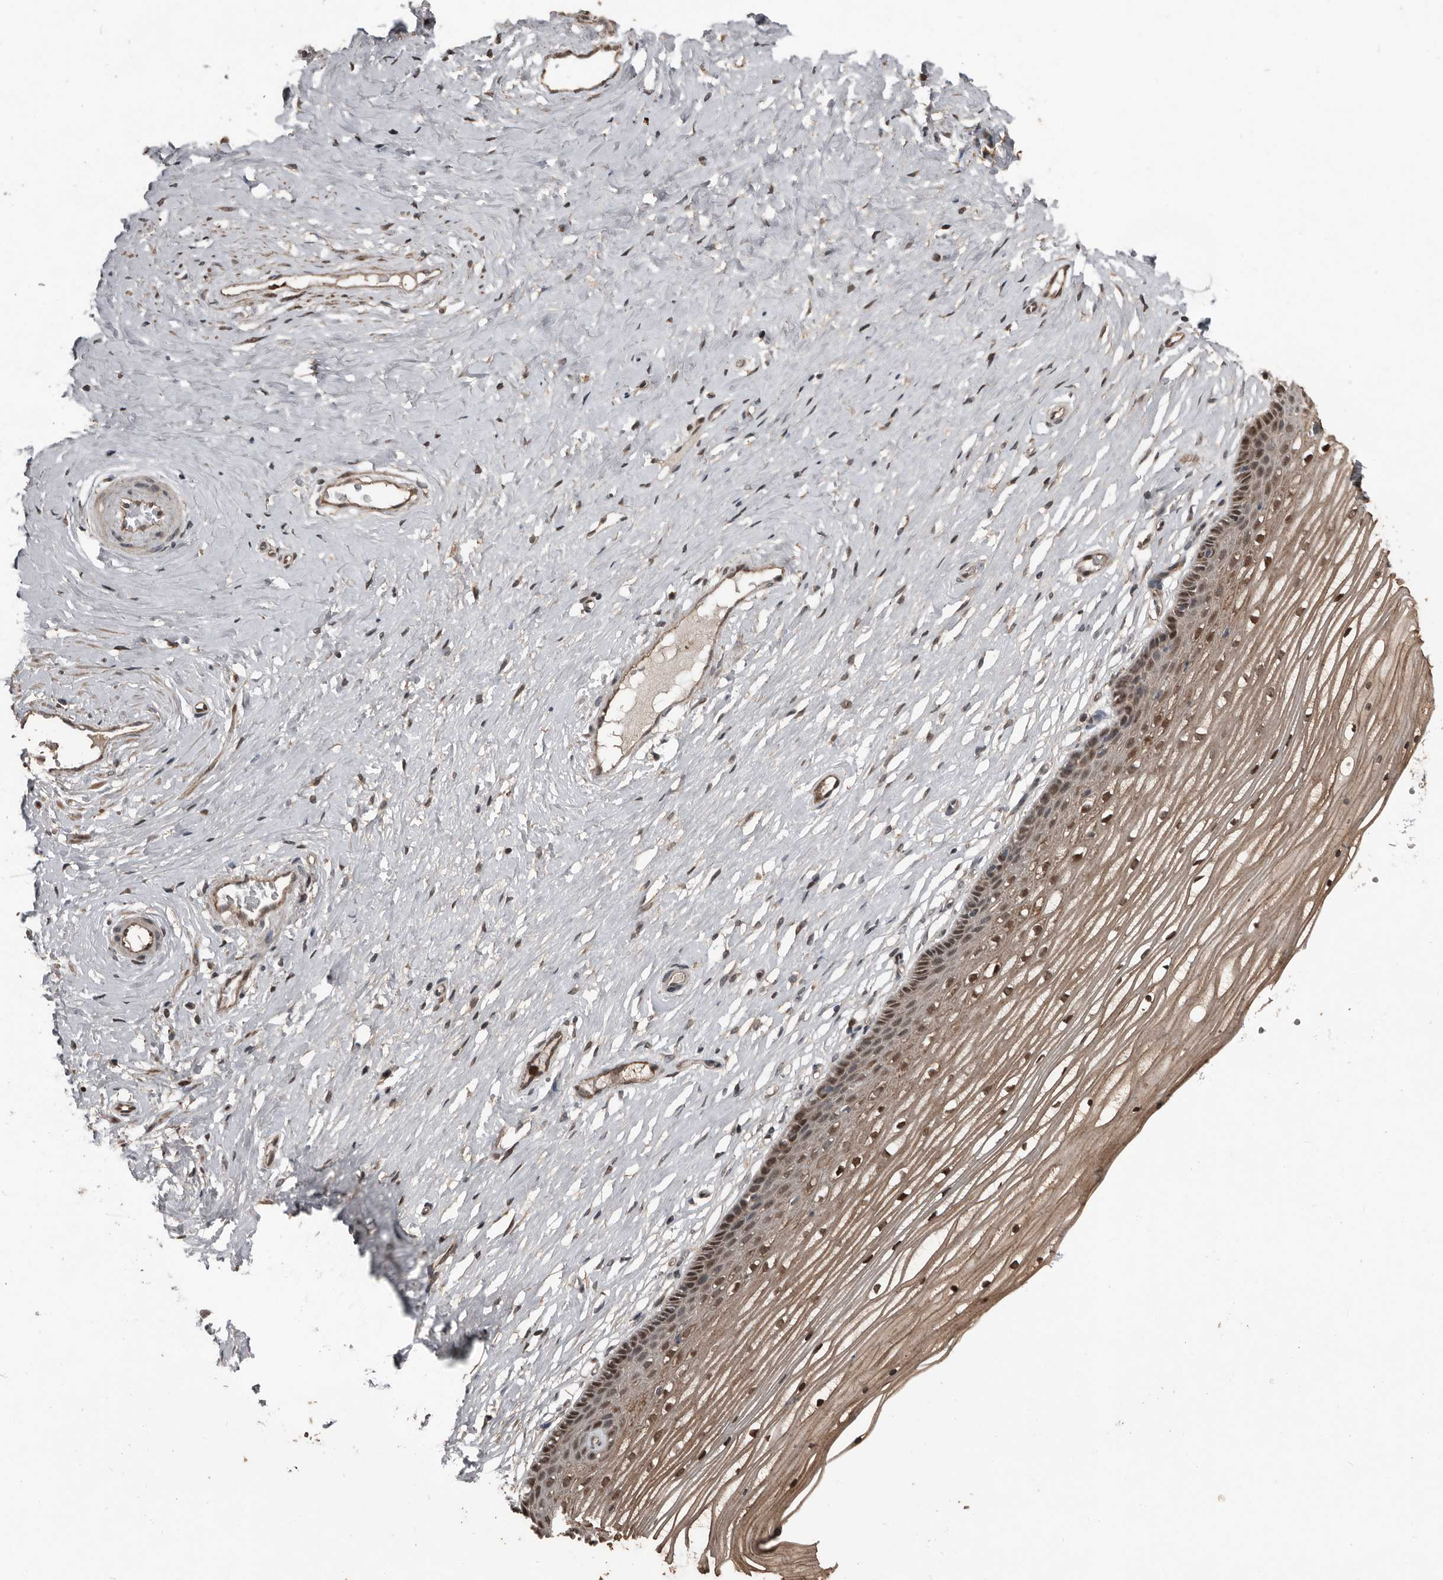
{"staining": {"intensity": "moderate", "quantity": ">75%", "location": "cytoplasmic/membranous,nuclear"}, "tissue": "vagina", "cell_type": "Squamous epithelial cells", "image_type": "normal", "snomed": [{"axis": "morphology", "description": "Normal tissue, NOS"}, {"axis": "topography", "description": "Vagina"}, {"axis": "topography", "description": "Cervix"}], "caption": "Immunohistochemical staining of benign human vagina demonstrates medium levels of moderate cytoplasmic/membranous,nuclear expression in approximately >75% of squamous epithelial cells.", "gene": "FSBP", "patient": {"sex": "female", "age": 40}}